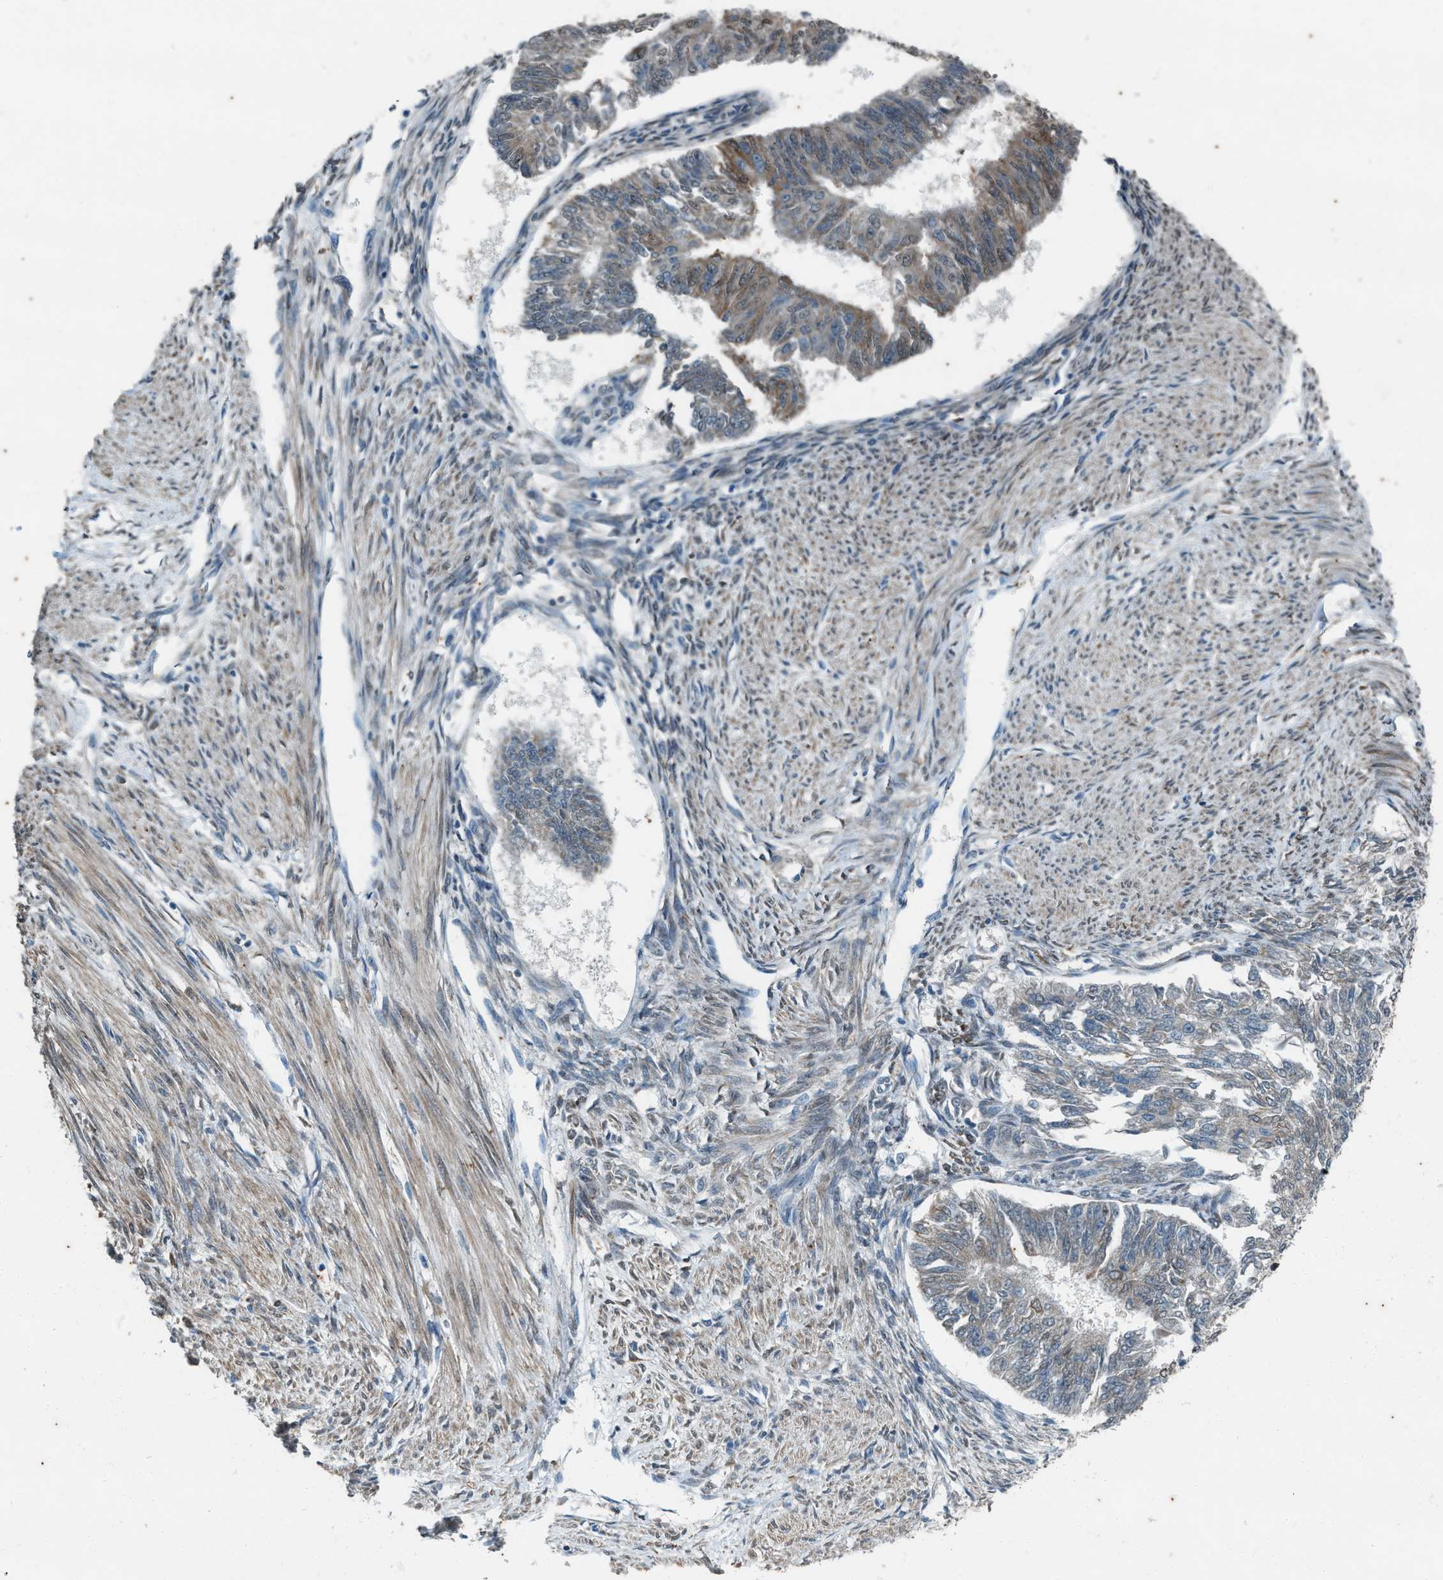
{"staining": {"intensity": "moderate", "quantity": "<25%", "location": "cytoplasmic/membranous"}, "tissue": "endometrial cancer", "cell_type": "Tumor cells", "image_type": "cancer", "snomed": [{"axis": "morphology", "description": "Adenocarcinoma, NOS"}, {"axis": "topography", "description": "Endometrium"}], "caption": "Immunohistochemical staining of human endometrial cancer reveals moderate cytoplasmic/membranous protein positivity in about <25% of tumor cells.", "gene": "CHPF2", "patient": {"sex": "female", "age": 32}}